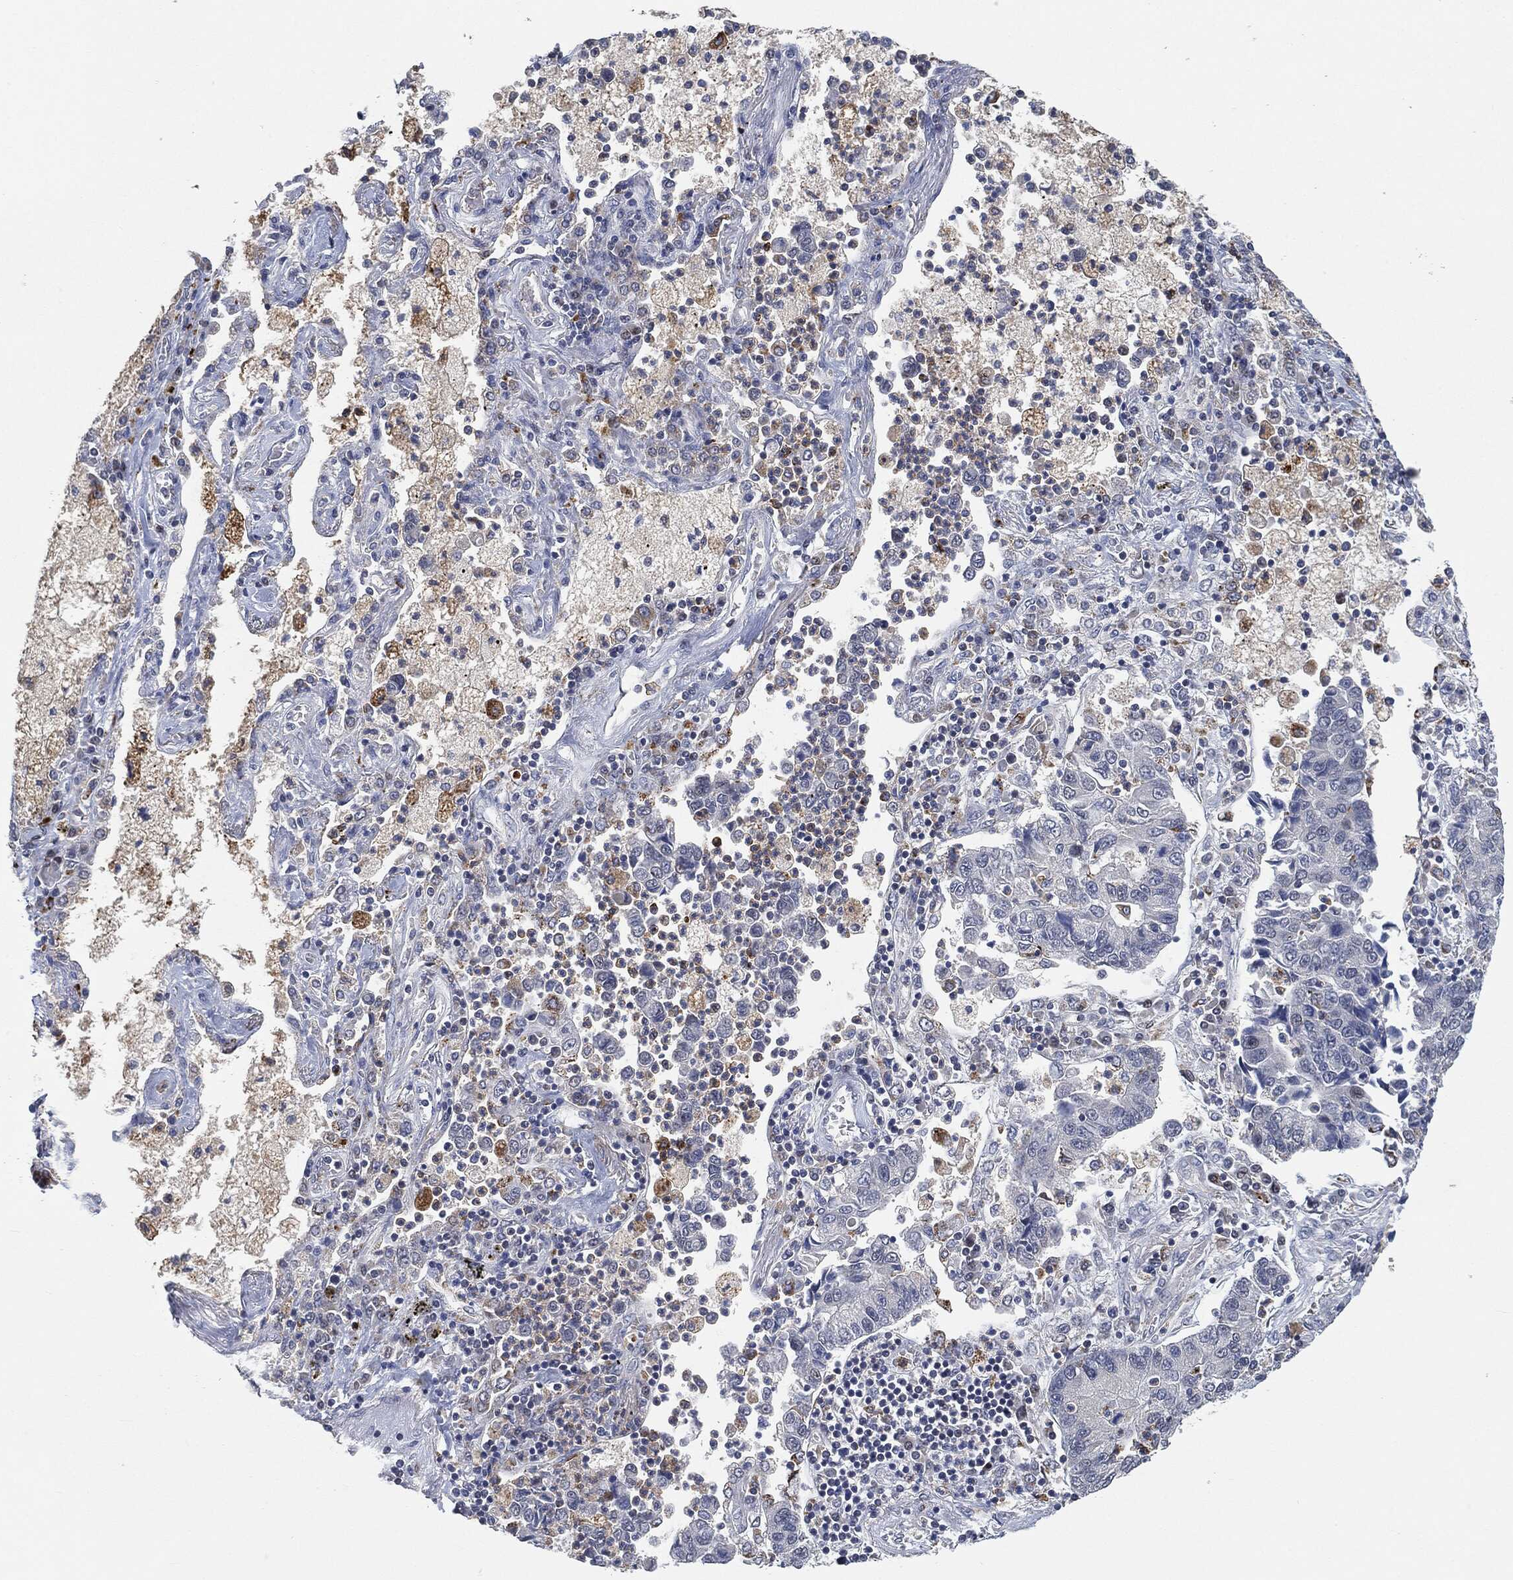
{"staining": {"intensity": "negative", "quantity": "none", "location": "none"}, "tissue": "lung cancer", "cell_type": "Tumor cells", "image_type": "cancer", "snomed": [{"axis": "morphology", "description": "Adenocarcinoma, NOS"}, {"axis": "topography", "description": "Lung"}], "caption": "Immunohistochemical staining of lung cancer reveals no significant expression in tumor cells.", "gene": "VSIG4", "patient": {"sex": "female", "age": 57}}